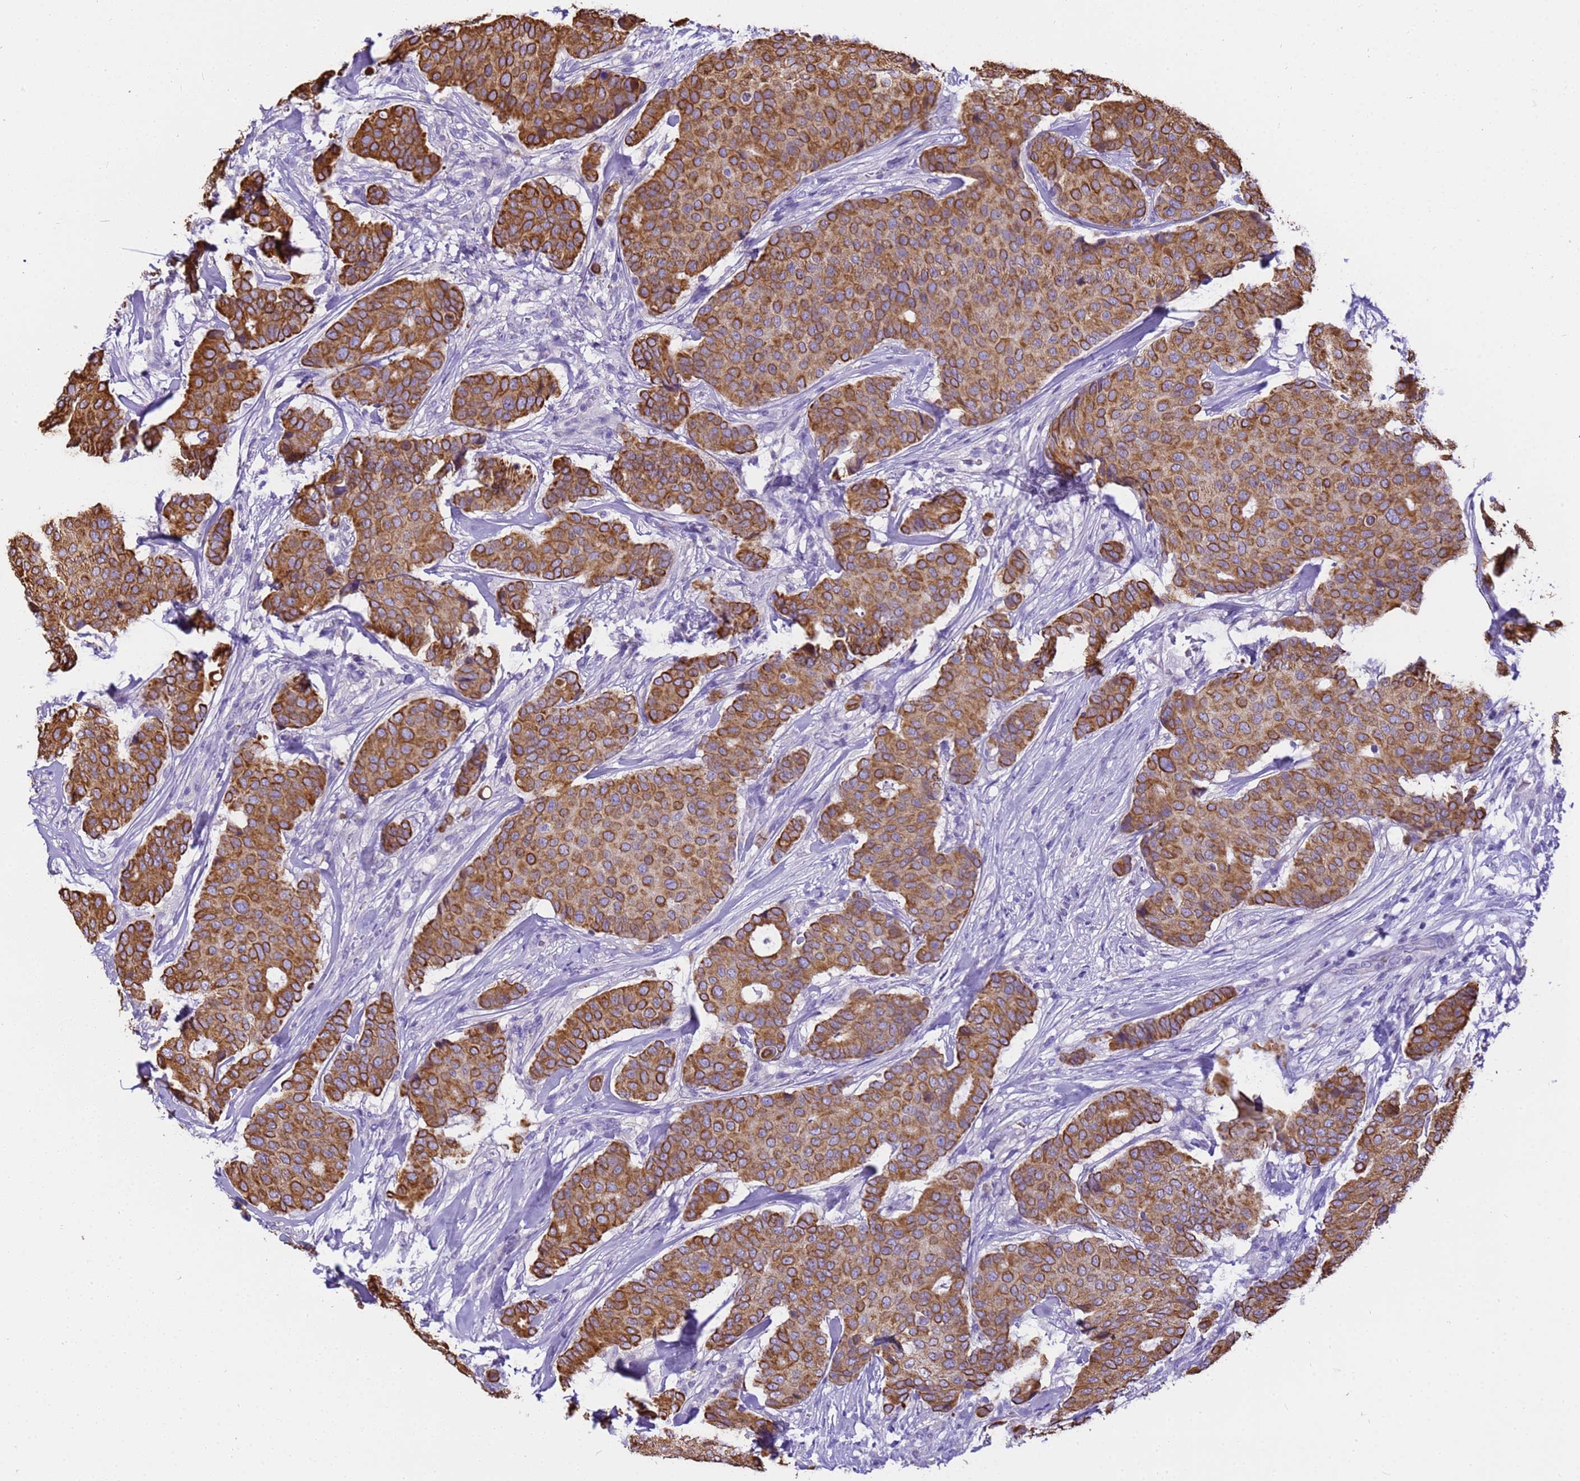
{"staining": {"intensity": "strong", "quantity": ">75%", "location": "cytoplasmic/membranous"}, "tissue": "breast cancer", "cell_type": "Tumor cells", "image_type": "cancer", "snomed": [{"axis": "morphology", "description": "Duct carcinoma"}, {"axis": "topography", "description": "Breast"}], "caption": "Protein expression analysis of breast invasive ductal carcinoma shows strong cytoplasmic/membranous positivity in approximately >75% of tumor cells.", "gene": "PIEZO2", "patient": {"sex": "female", "age": 75}}